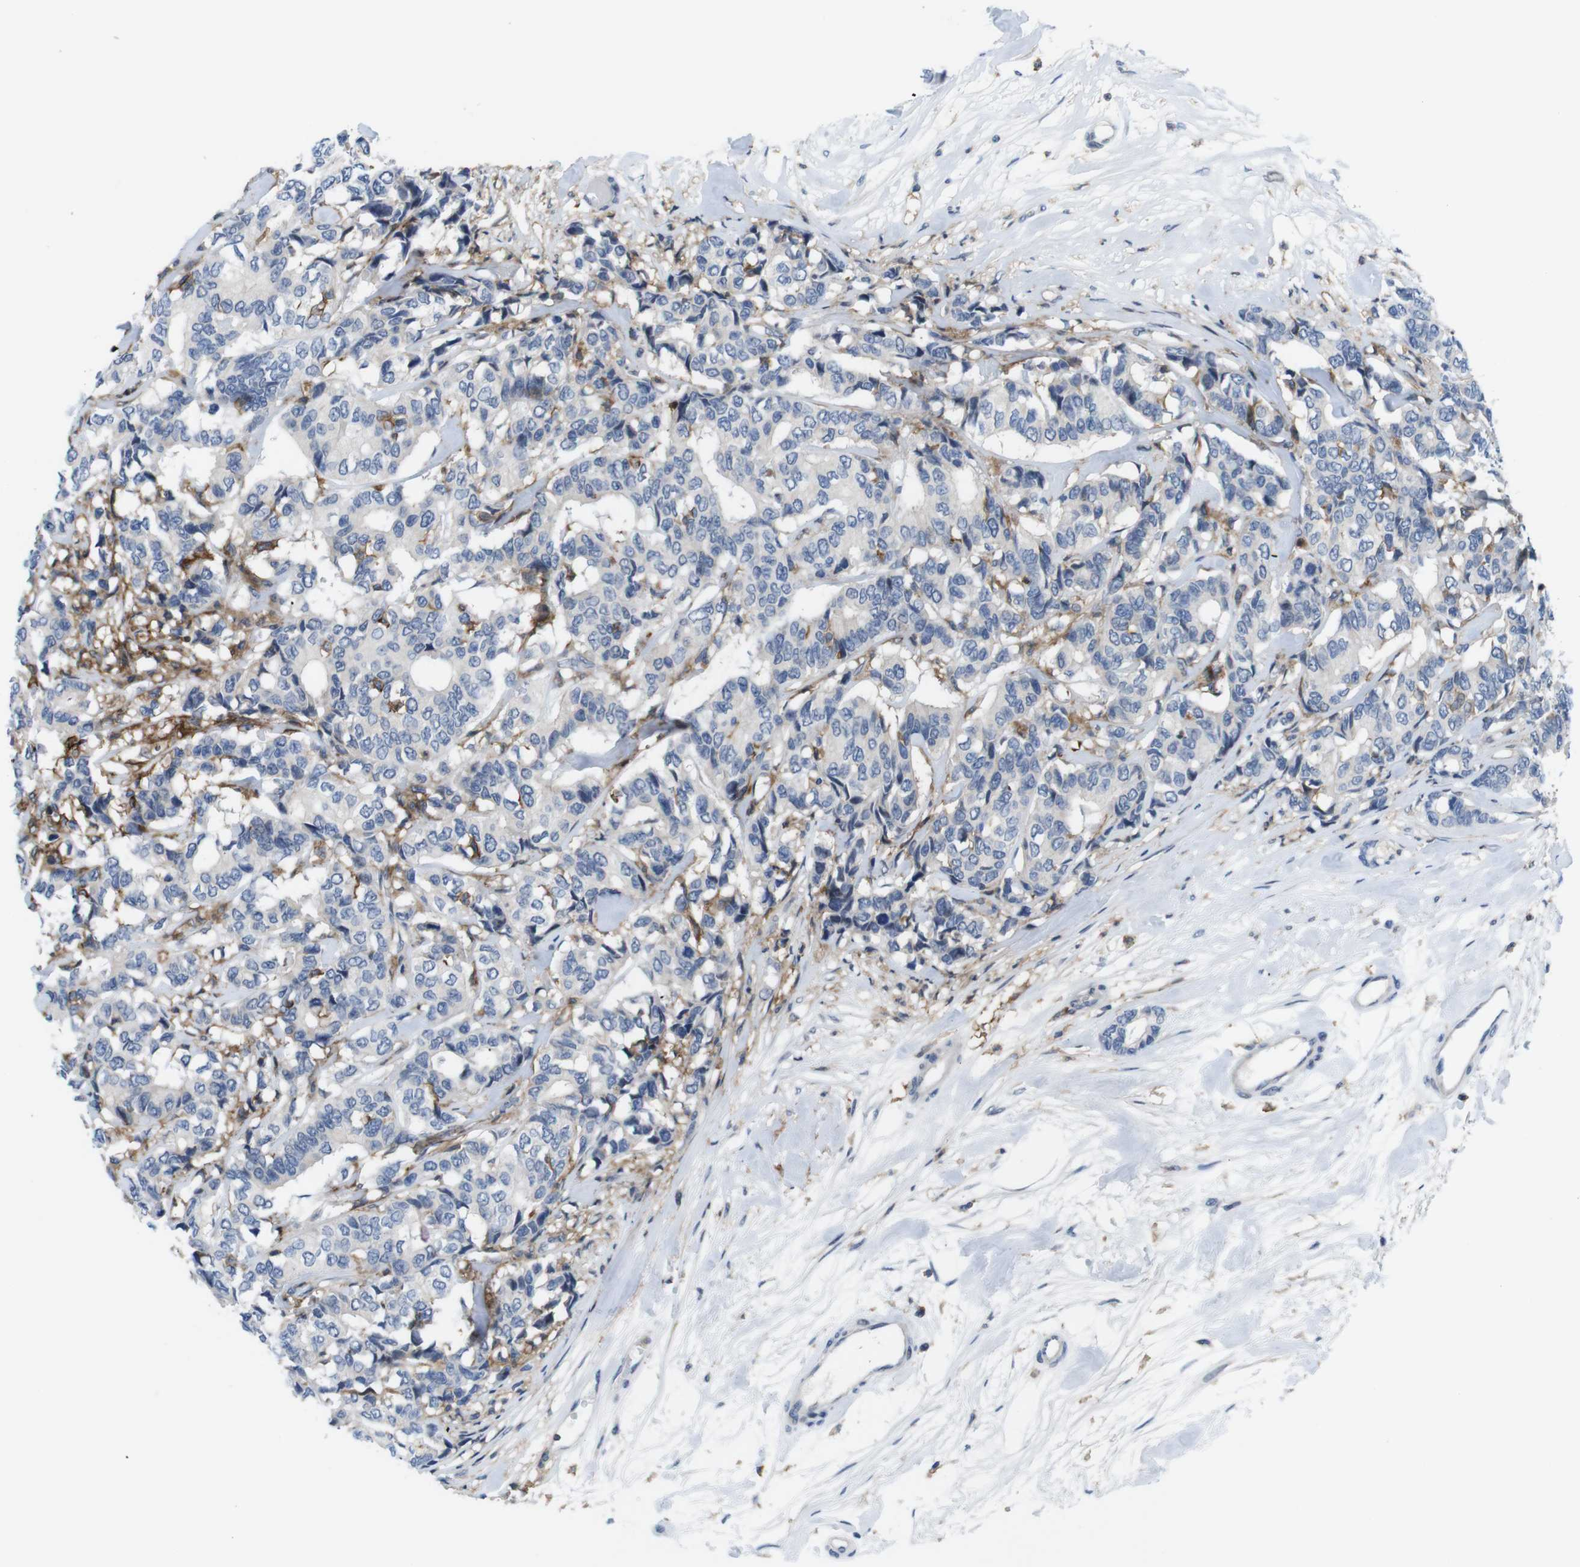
{"staining": {"intensity": "negative", "quantity": "none", "location": "none"}, "tissue": "breast cancer", "cell_type": "Tumor cells", "image_type": "cancer", "snomed": [{"axis": "morphology", "description": "Duct carcinoma"}, {"axis": "topography", "description": "Breast"}], "caption": "There is no significant expression in tumor cells of intraductal carcinoma (breast). The staining is performed using DAB (3,3'-diaminobenzidine) brown chromogen with nuclei counter-stained in using hematoxylin.", "gene": "CD300C", "patient": {"sex": "female", "age": 87}}